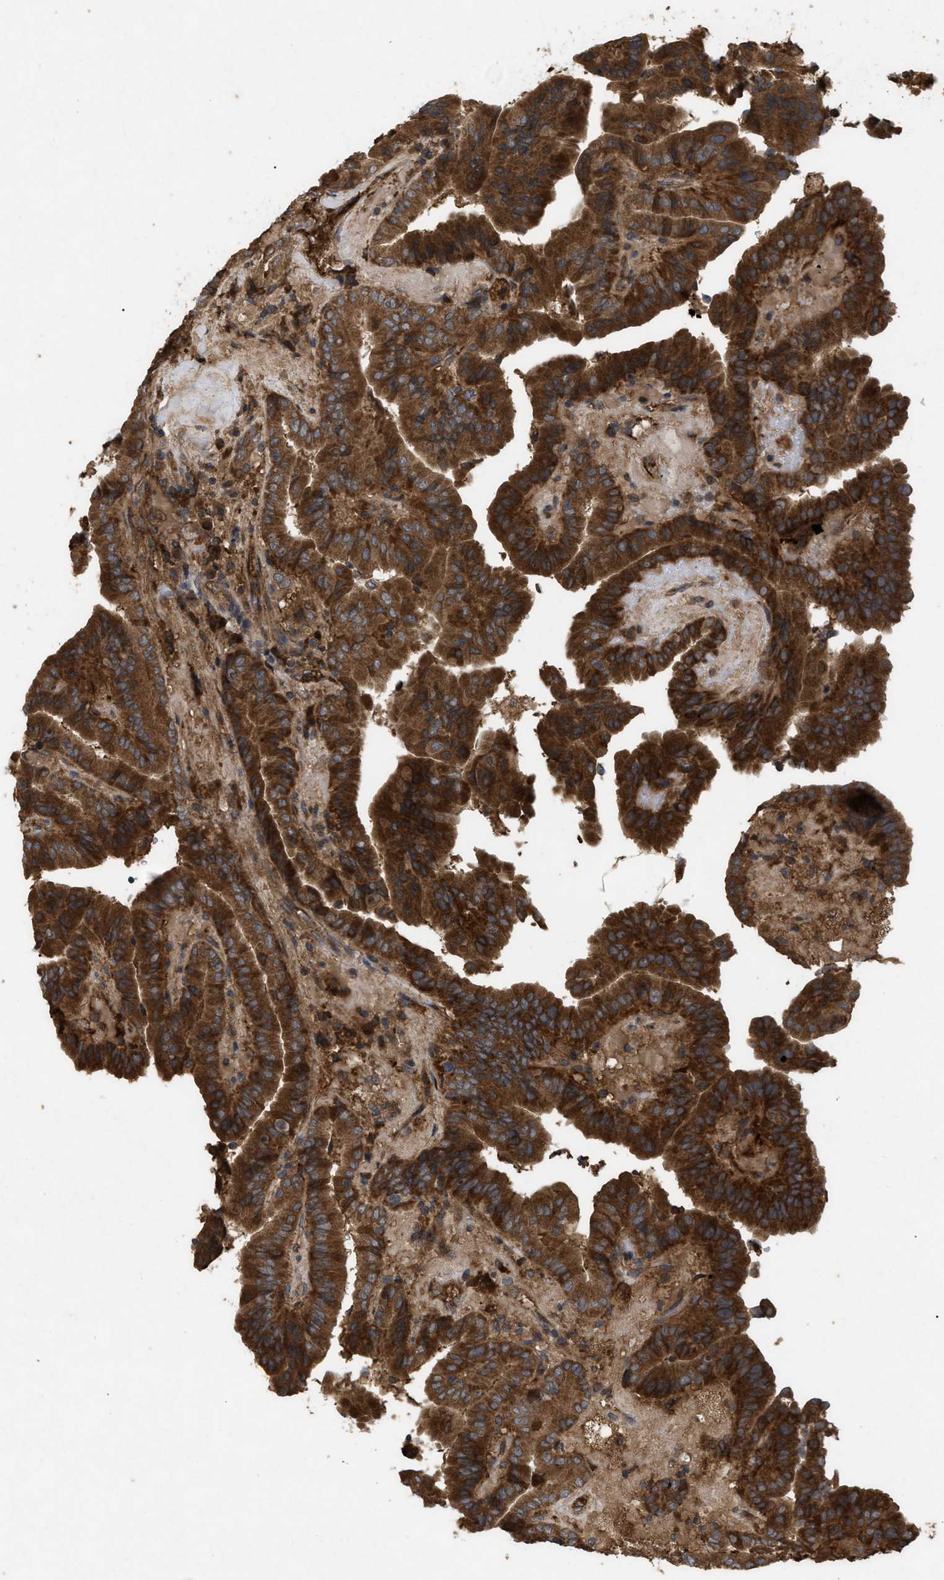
{"staining": {"intensity": "strong", "quantity": ">75%", "location": "cytoplasmic/membranous"}, "tissue": "thyroid cancer", "cell_type": "Tumor cells", "image_type": "cancer", "snomed": [{"axis": "morphology", "description": "Papillary adenocarcinoma, NOS"}, {"axis": "topography", "description": "Thyroid gland"}], "caption": "Immunohistochemistry (IHC) image of human papillary adenocarcinoma (thyroid) stained for a protein (brown), which demonstrates high levels of strong cytoplasmic/membranous positivity in about >75% of tumor cells.", "gene": "RAB2A", "patient": {"sex": "male", "age": 33}}